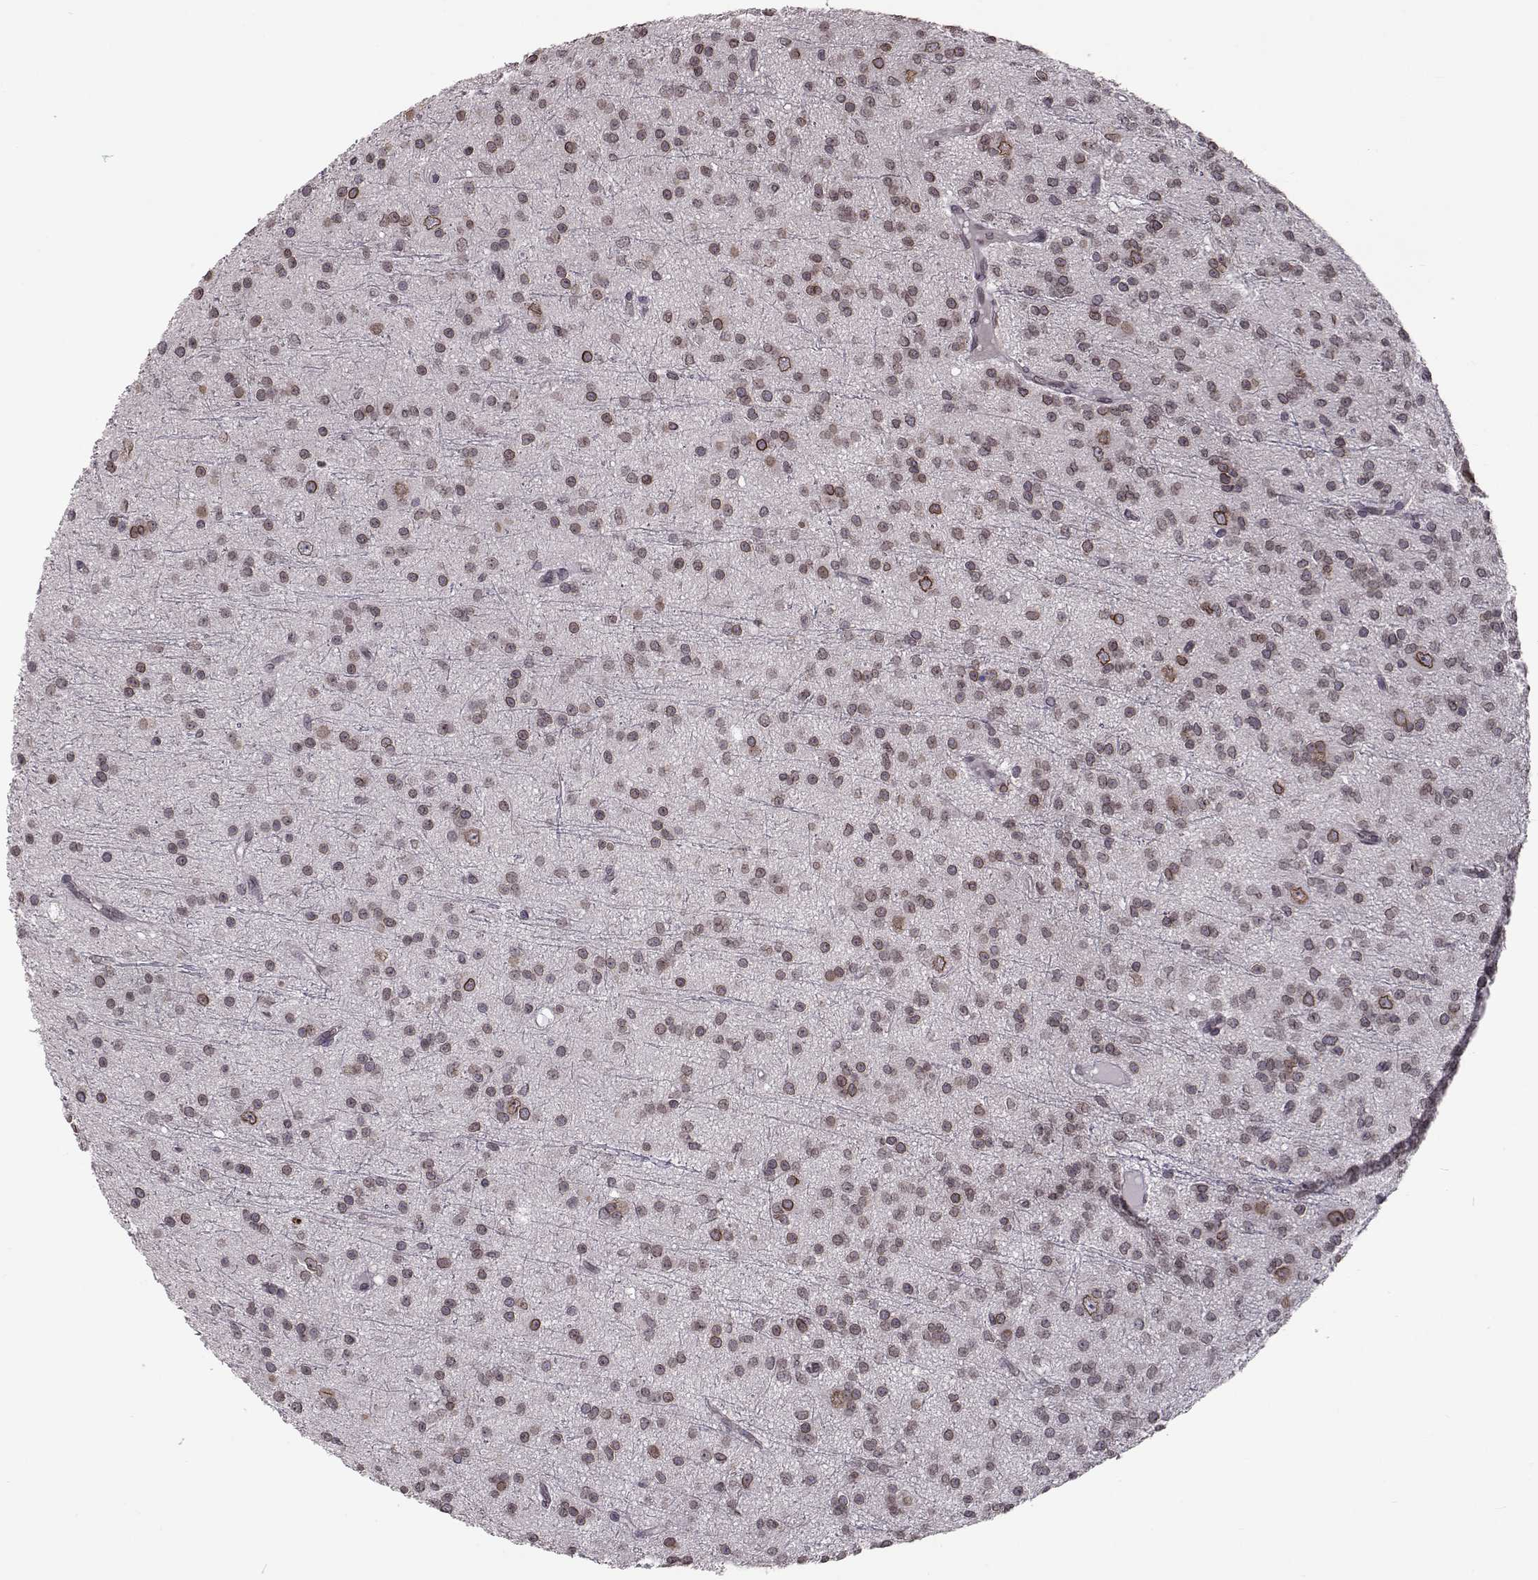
{"staining": {"intensity": "weak", "quantity": ">75%", "location": "cytoplasmic/membranous,nuclear"}, "tissue": "glioma", "cell_type": "Tumor cells", "image_type": "cancer", "snomed": [{"axis": "morphology", "description": "Glioma, malignant, Low grade"}, {"axis": "topography", "description": "Brain"}], "caption": "About >75% of tumor cells in human glioma reveal weak cytoplasmic/membranous and nuclear protein staining as visualized by brown immunohistochemical staining.", "gene": "NUP37", "patient": {"sex": "male", "age": 27}}